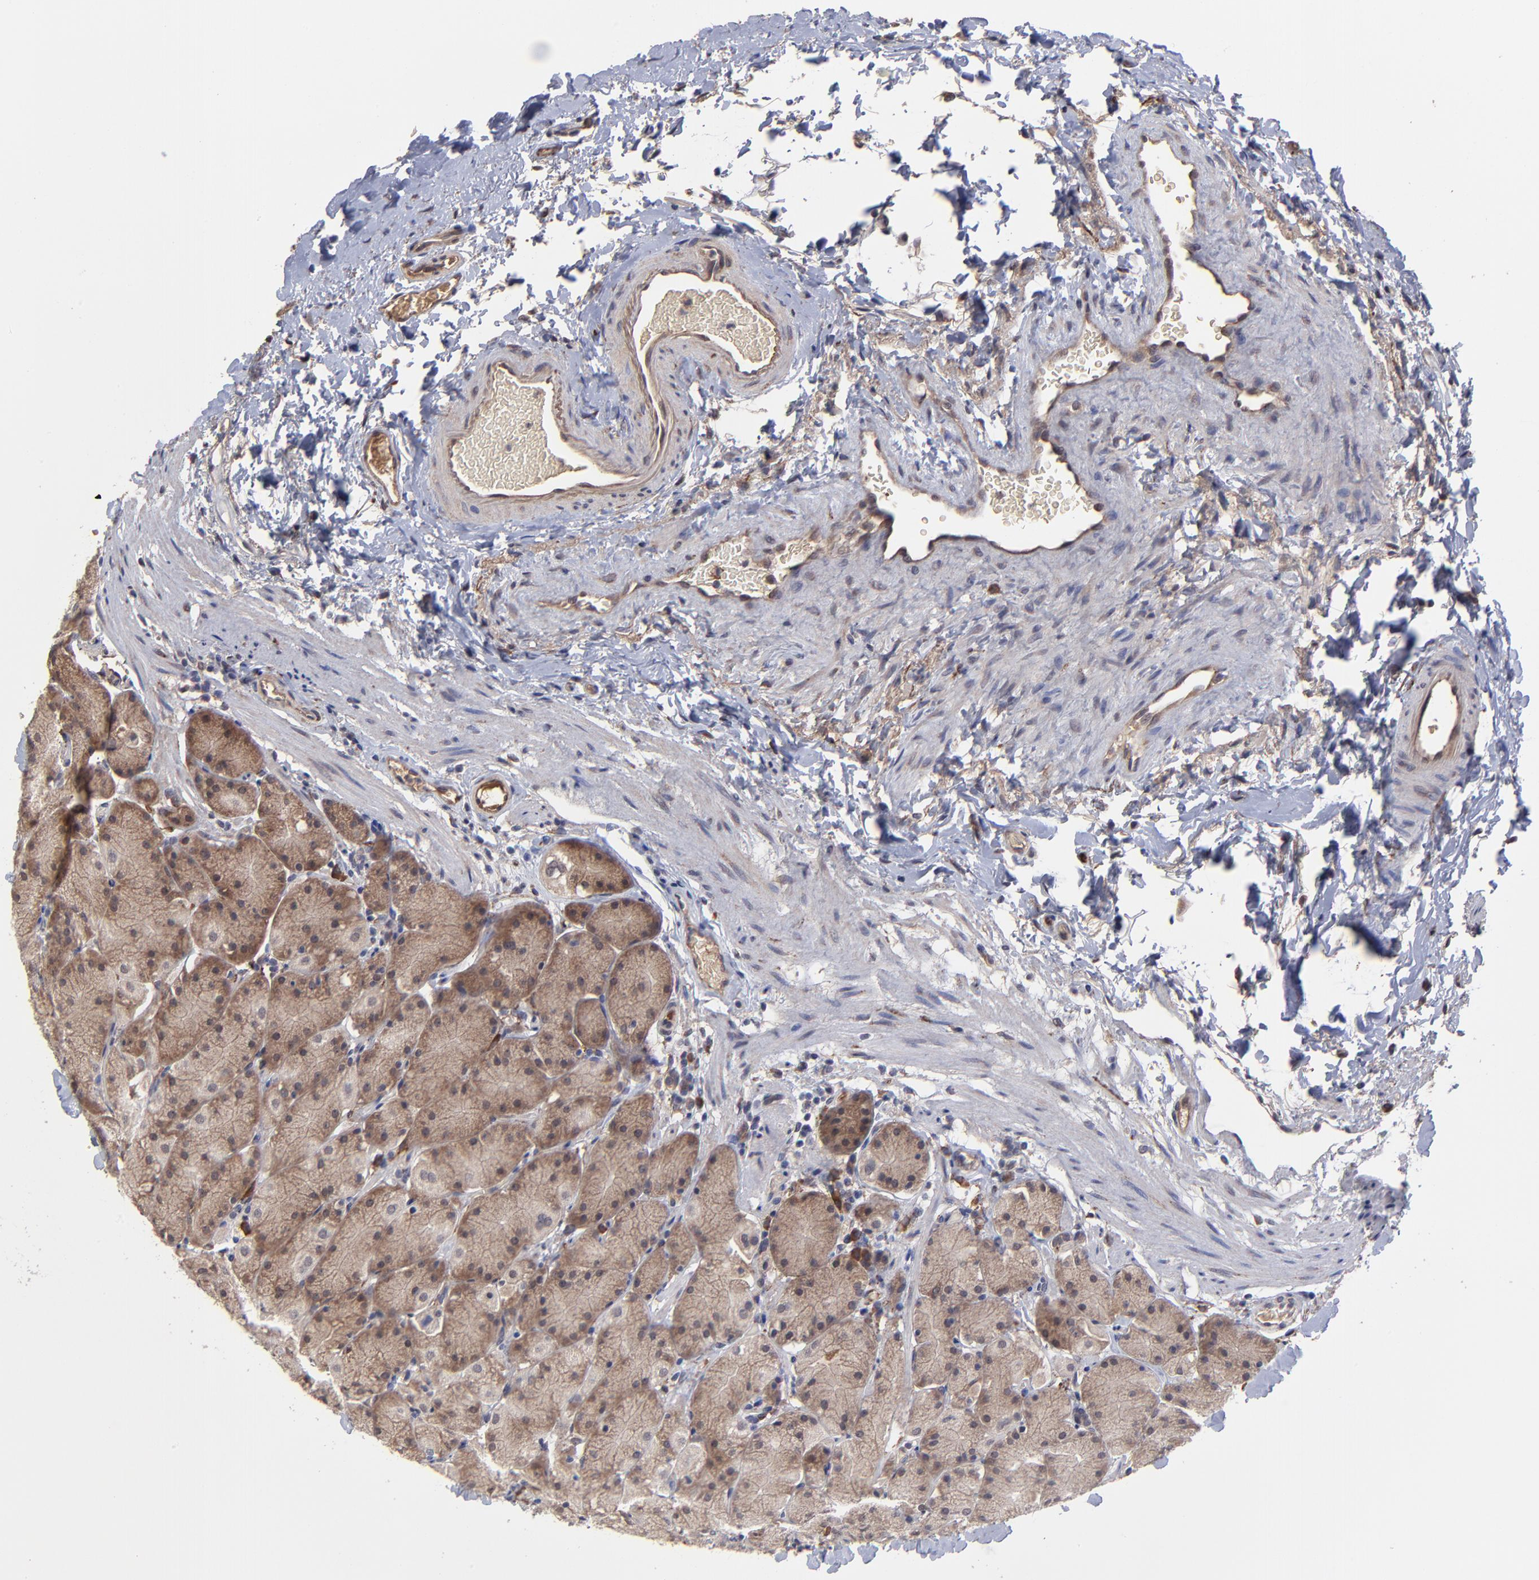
{"staining": {"intensity": "moderate", "quantity": ">75%", "location": "cytoplasmic/membranous"}, "tissue": "stomach", "cell_type": "Glandular cells", "image_type": "normal", "snomed": [{"axis": "morphology", "description": "Normal tissue, NOS"}, {"axis": "topography", "description": "Stomach, upper"}, {"axis": "topography", "description": "Stomach"}], "caption": "A medium amount of moderate cytoplasmic/membranous positivity is seen in approximately >75% of glandular cells in normal stomach.", "gene": "CHL1", "patient": {"sex": "male", "age": 76}}